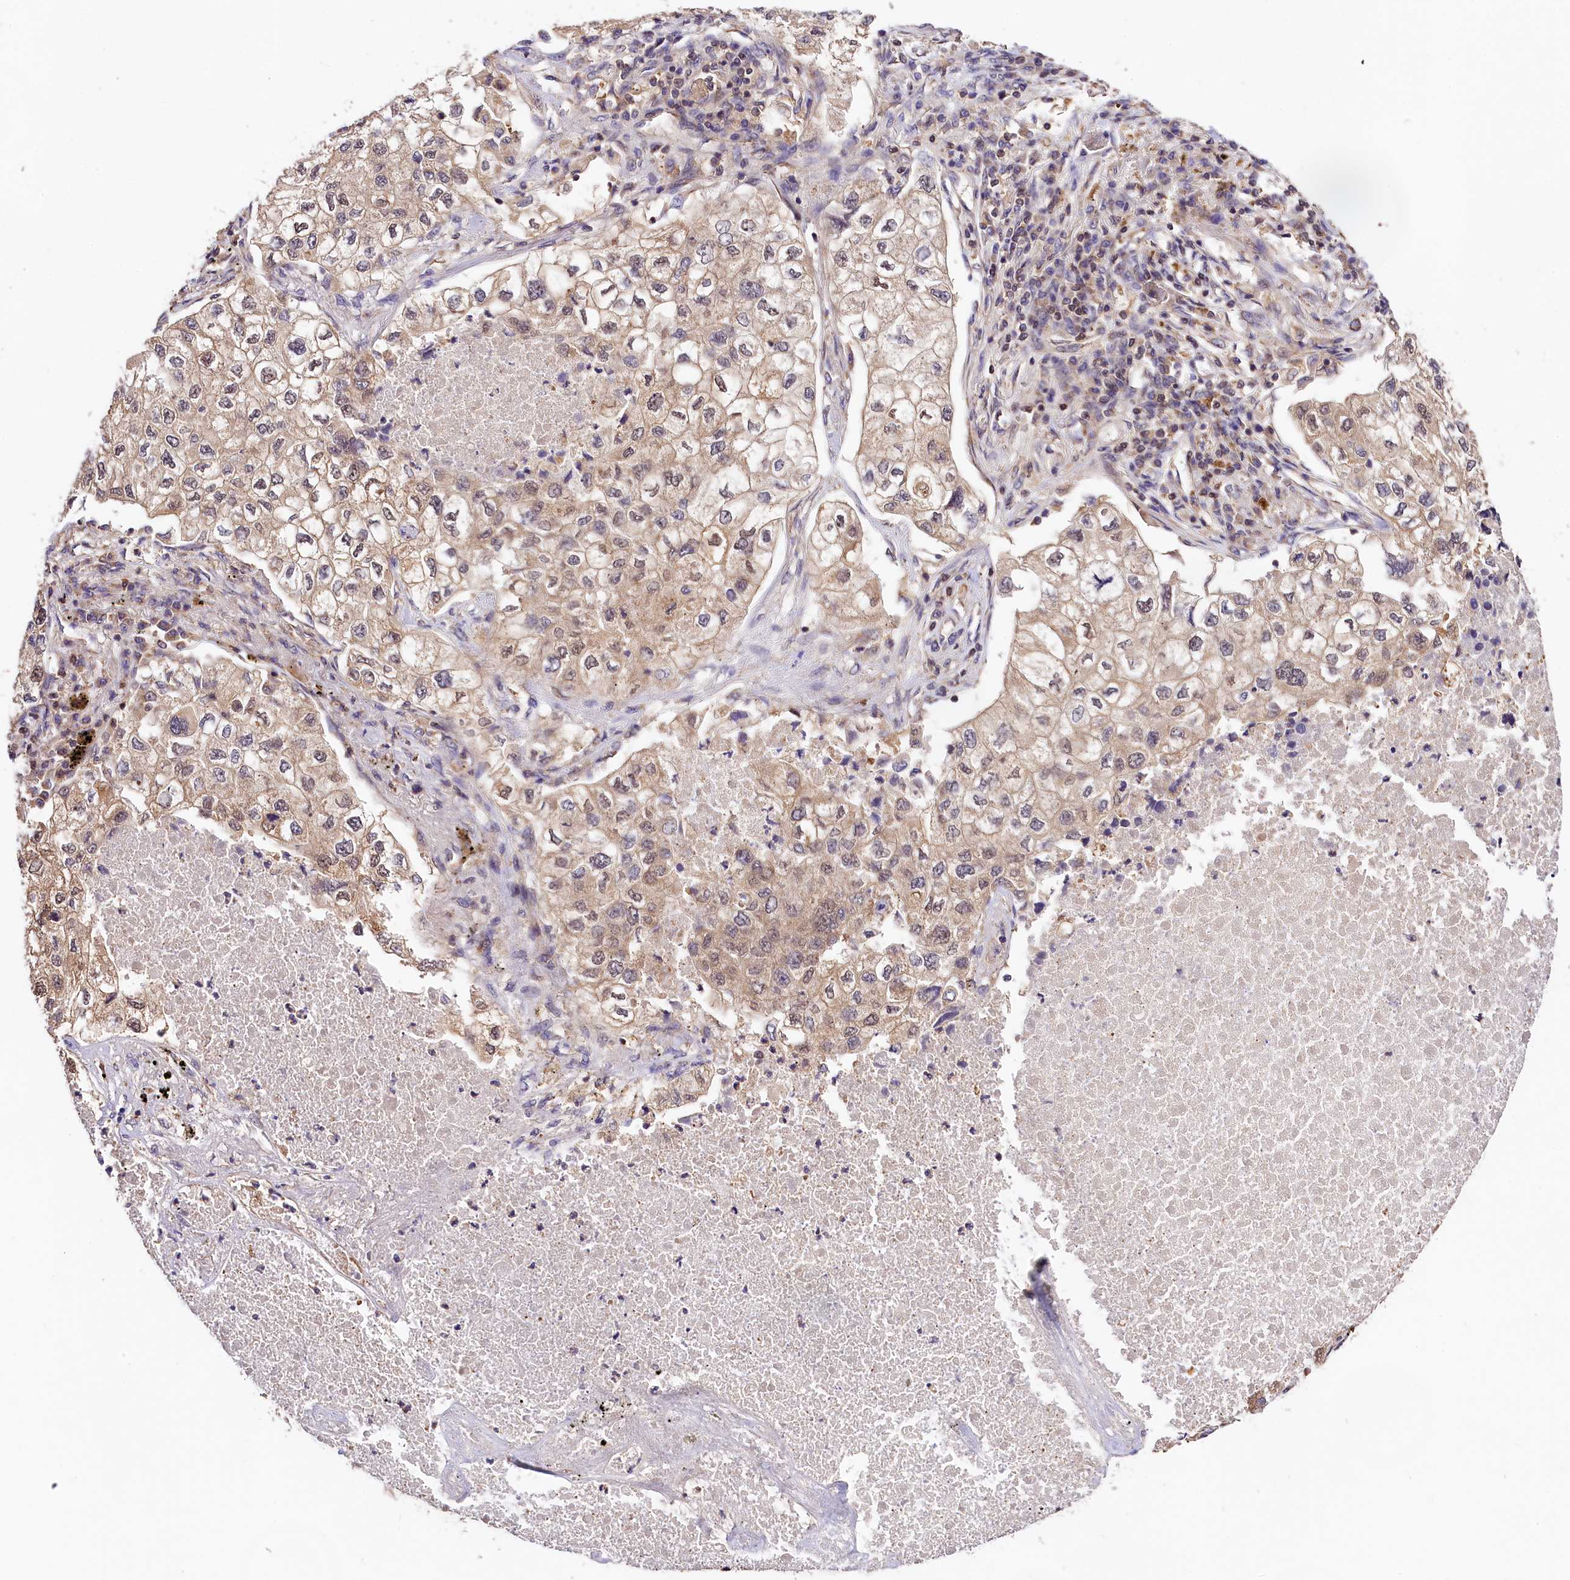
{"staining": {"intensity": "moderate", "quantity": "25%-75%", "location": "cytoplasmic/membranous"}, "tissue": "lung cancer", "cell_type": "Tumor cells", "image_type": "cancer", "snomed": [{"axis": "morphology", "description": "Adenocarcinoma, NOS"}, {"axis": "topography", "description": "Lung"}], "caption": "Lung adenocarcinoma tissue reveals moderate cytoplasmic/membranous staining in about 25%-75% of tumor cells (Brightfield microscopy of DAB IHC at high magnification).", "gene": "KPTN", "patient": {"sex": "male", "age": 63}}